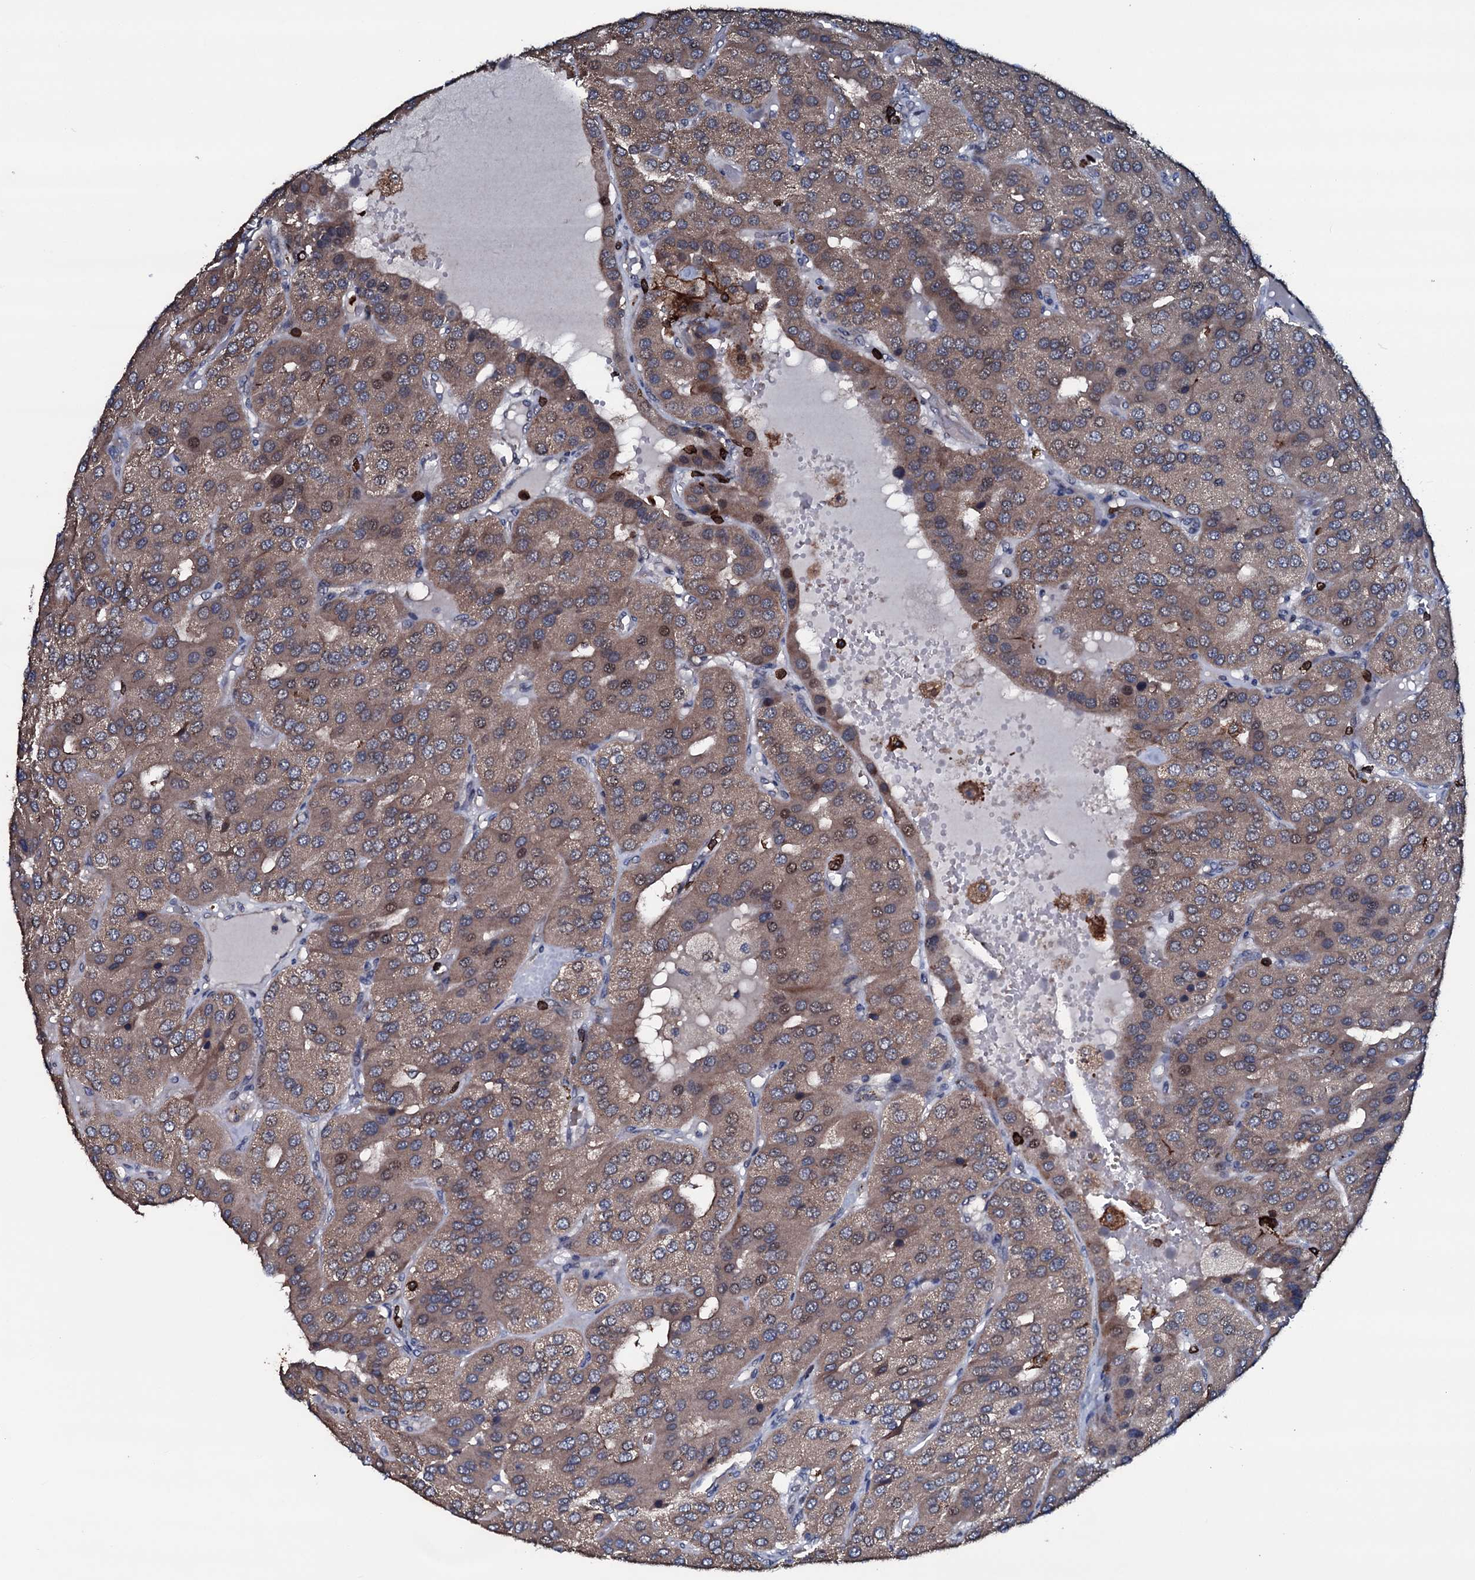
{"staining": {"intensity": "moderate", "quantity": ">75%", "location": "cytoplasmic/membranous,nuclear"}, "tissue": "parathyroid gland", "cell_type": "Glandular cells", "image_type": "normal", "snomed": [{"axis": "morphology", "description": "Normal tissue, NOS"}, {"axis": "morphology", "description": "Adenoma, NOS"}, {"axis": "topography", "description": "Parathyroid gland"}], "caption": "High-power microscopy captured an immunohistochemistry image of normal parathyroid gland, revealing moderate cytoplasmic/membranous,nuclear expression in about >75% of glandular cells.", "gene": "OGFOD2", "patient": {"sex": "female", "age": 86}}